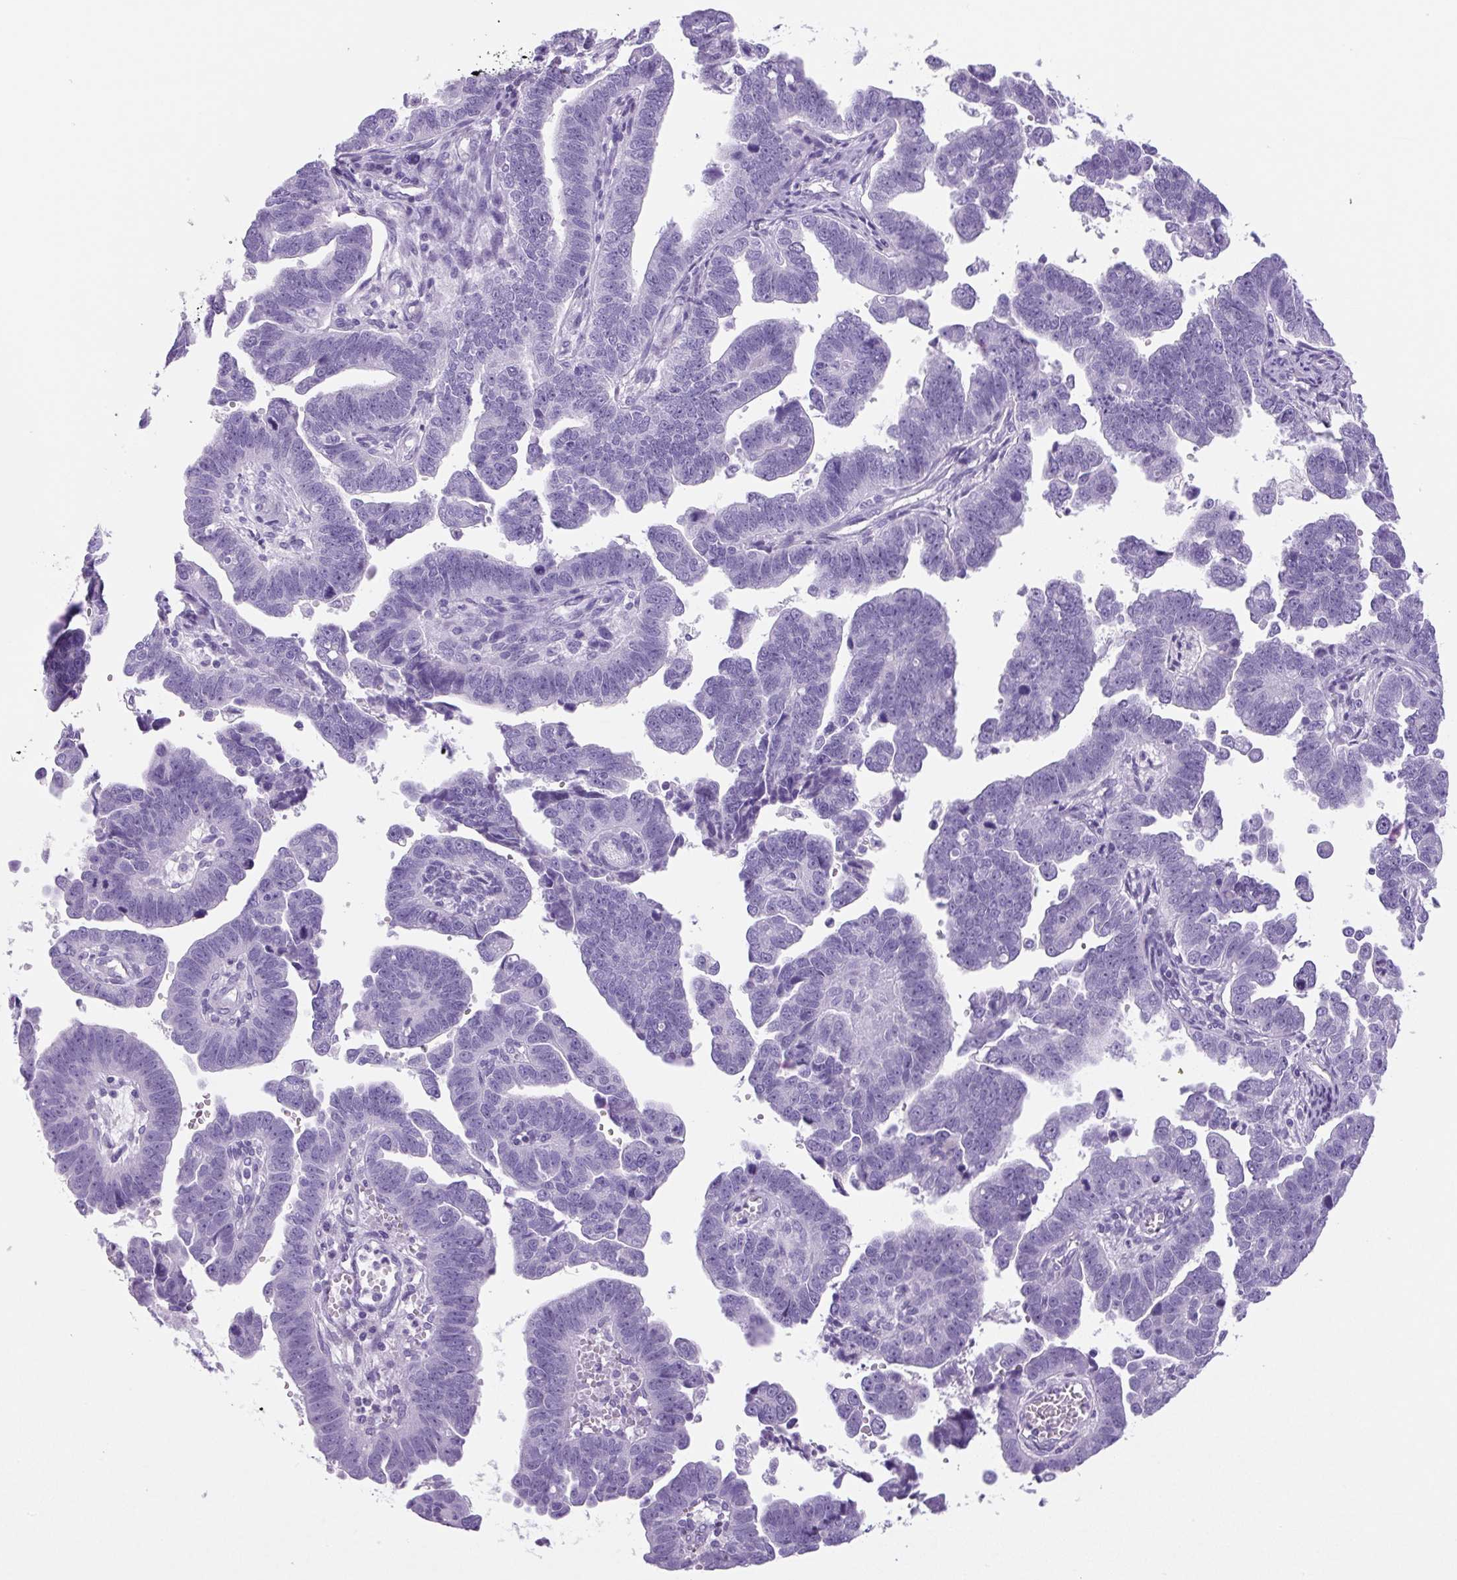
{"staining": {"intensity": "negative", "quantity": "none", "location": "none"}, "tissue": "endometrial cancer", "cell_type": "Tumor cells", "image_type": "cancer", "snomed": [{"axis": "morphology", "description": "Adenocarcinoma, NOS"}, {"axis": "topography", "description": "Endometrium"}], "caption": "Immunohistochemistry micrograph of endometrial cancer stained for a protein (brown), which demonstrates no positivity in tumor cells.", "gene": "PRRT1", "patient": {"sex": "female", "age": 75}}